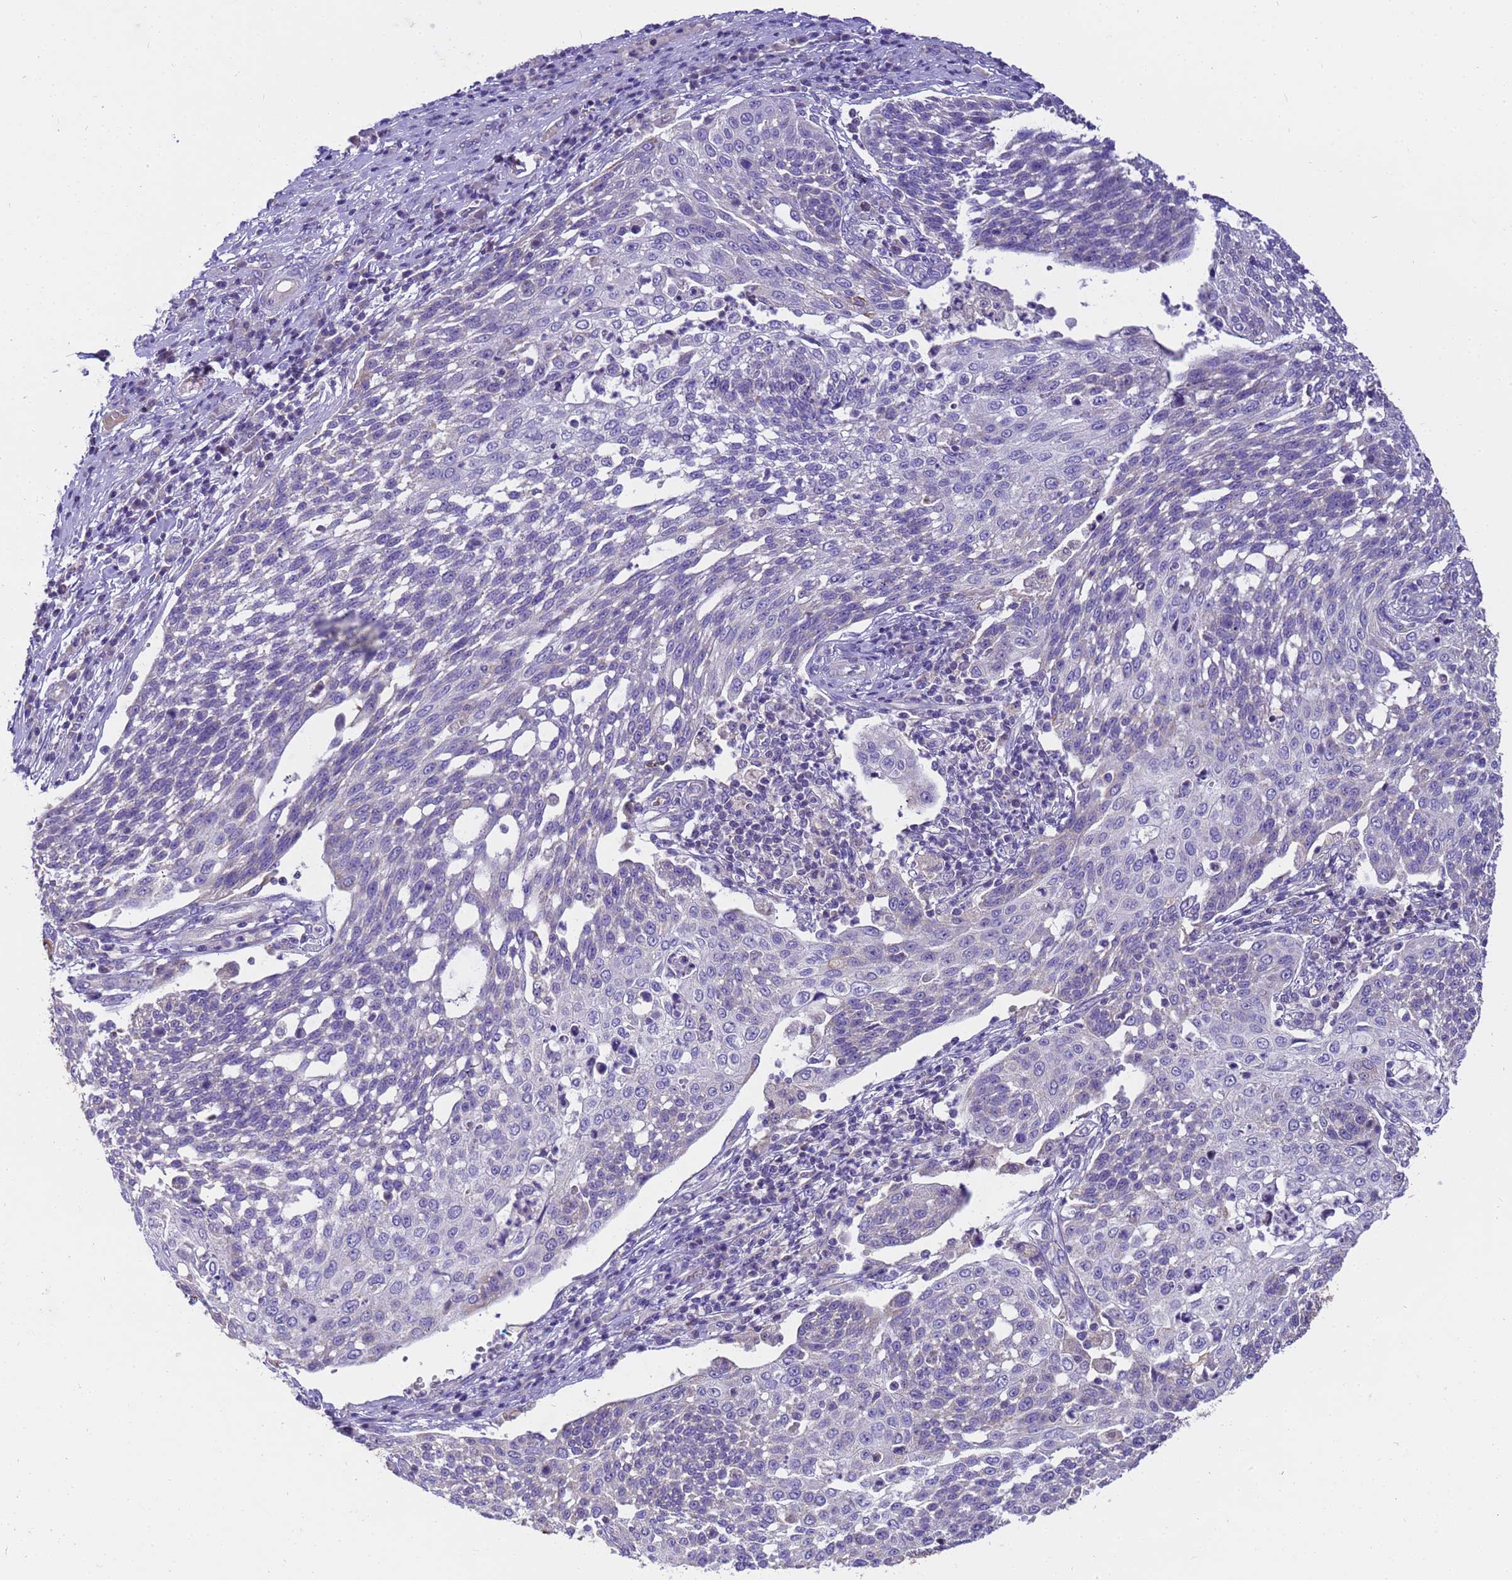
{"staining": {"intensity": "negative", "quantity": "none", "location": "none"}, "tissue": "cervical cancer", "cell_type": "Tumor cells", "image_type": "cancer", "snomed": [{"axis": "morphology", "description": "Squamous cell carcinoma, NOS"}, {"axis": "topography", "description": "Cervix"}], "caption": "The micrograph demonstrates no staining of tumor cells in cervical cancer.", "gene": "PIEZO2", "patient": {"sex": "female", "age": 34}}